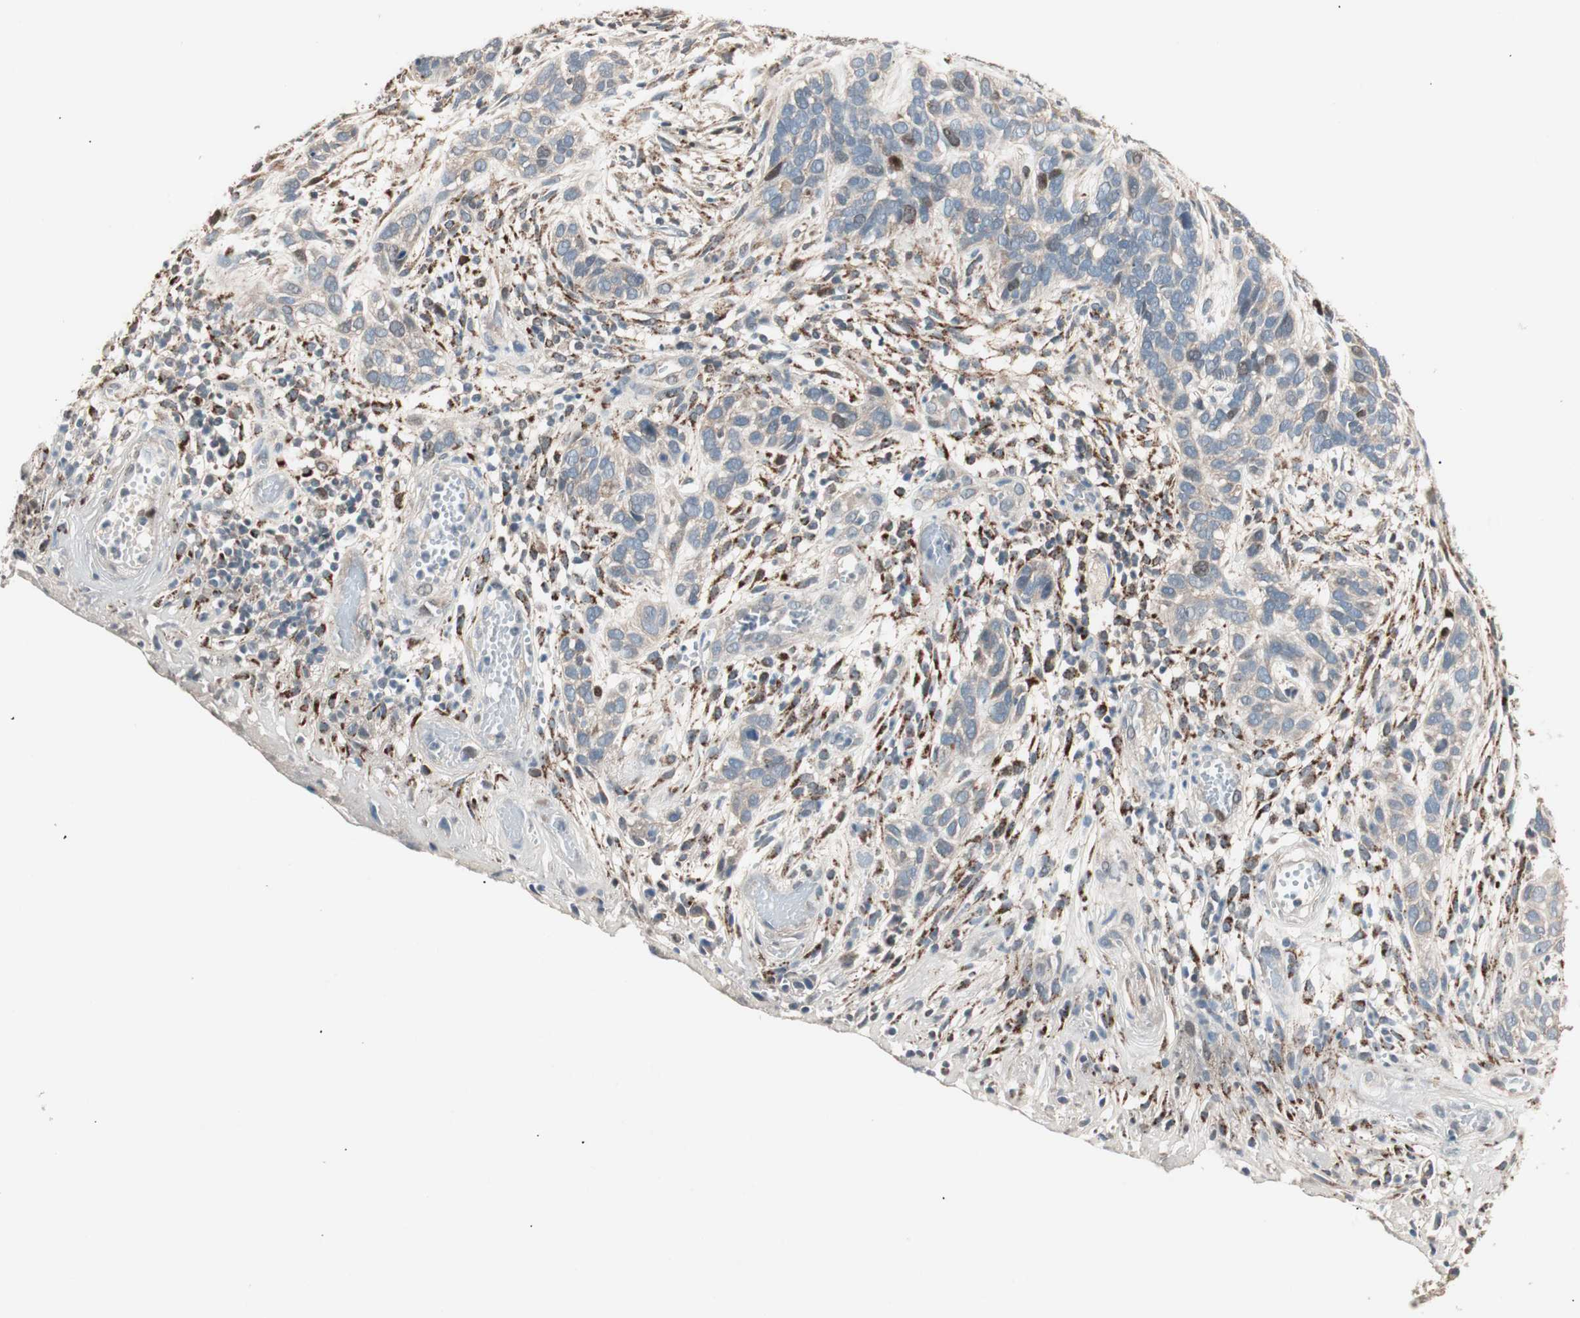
{"staining": {"intensity": "weak", "quantity": ">75%", "location": "cytoplasmic/membranous,nuclear"}, "tissue": "skin cancer", "cell_type": "Tumor cells", "image_type": "cancer", "snomed": [{"axis": "morphology", "description": "Basal cell carcinoma"}, {"axis": "topography", "description": "Skin"}], "caption": "Approximately >75% of tumor cells in human skin cancer (basal cell carcinoma) reveal weak cytoplasmic/membranous and nuclear protein expression as visualized by brown immunohistochemical staining.", "gene": "NFRKB", "patient": {"sex": "male", "age": 87}}